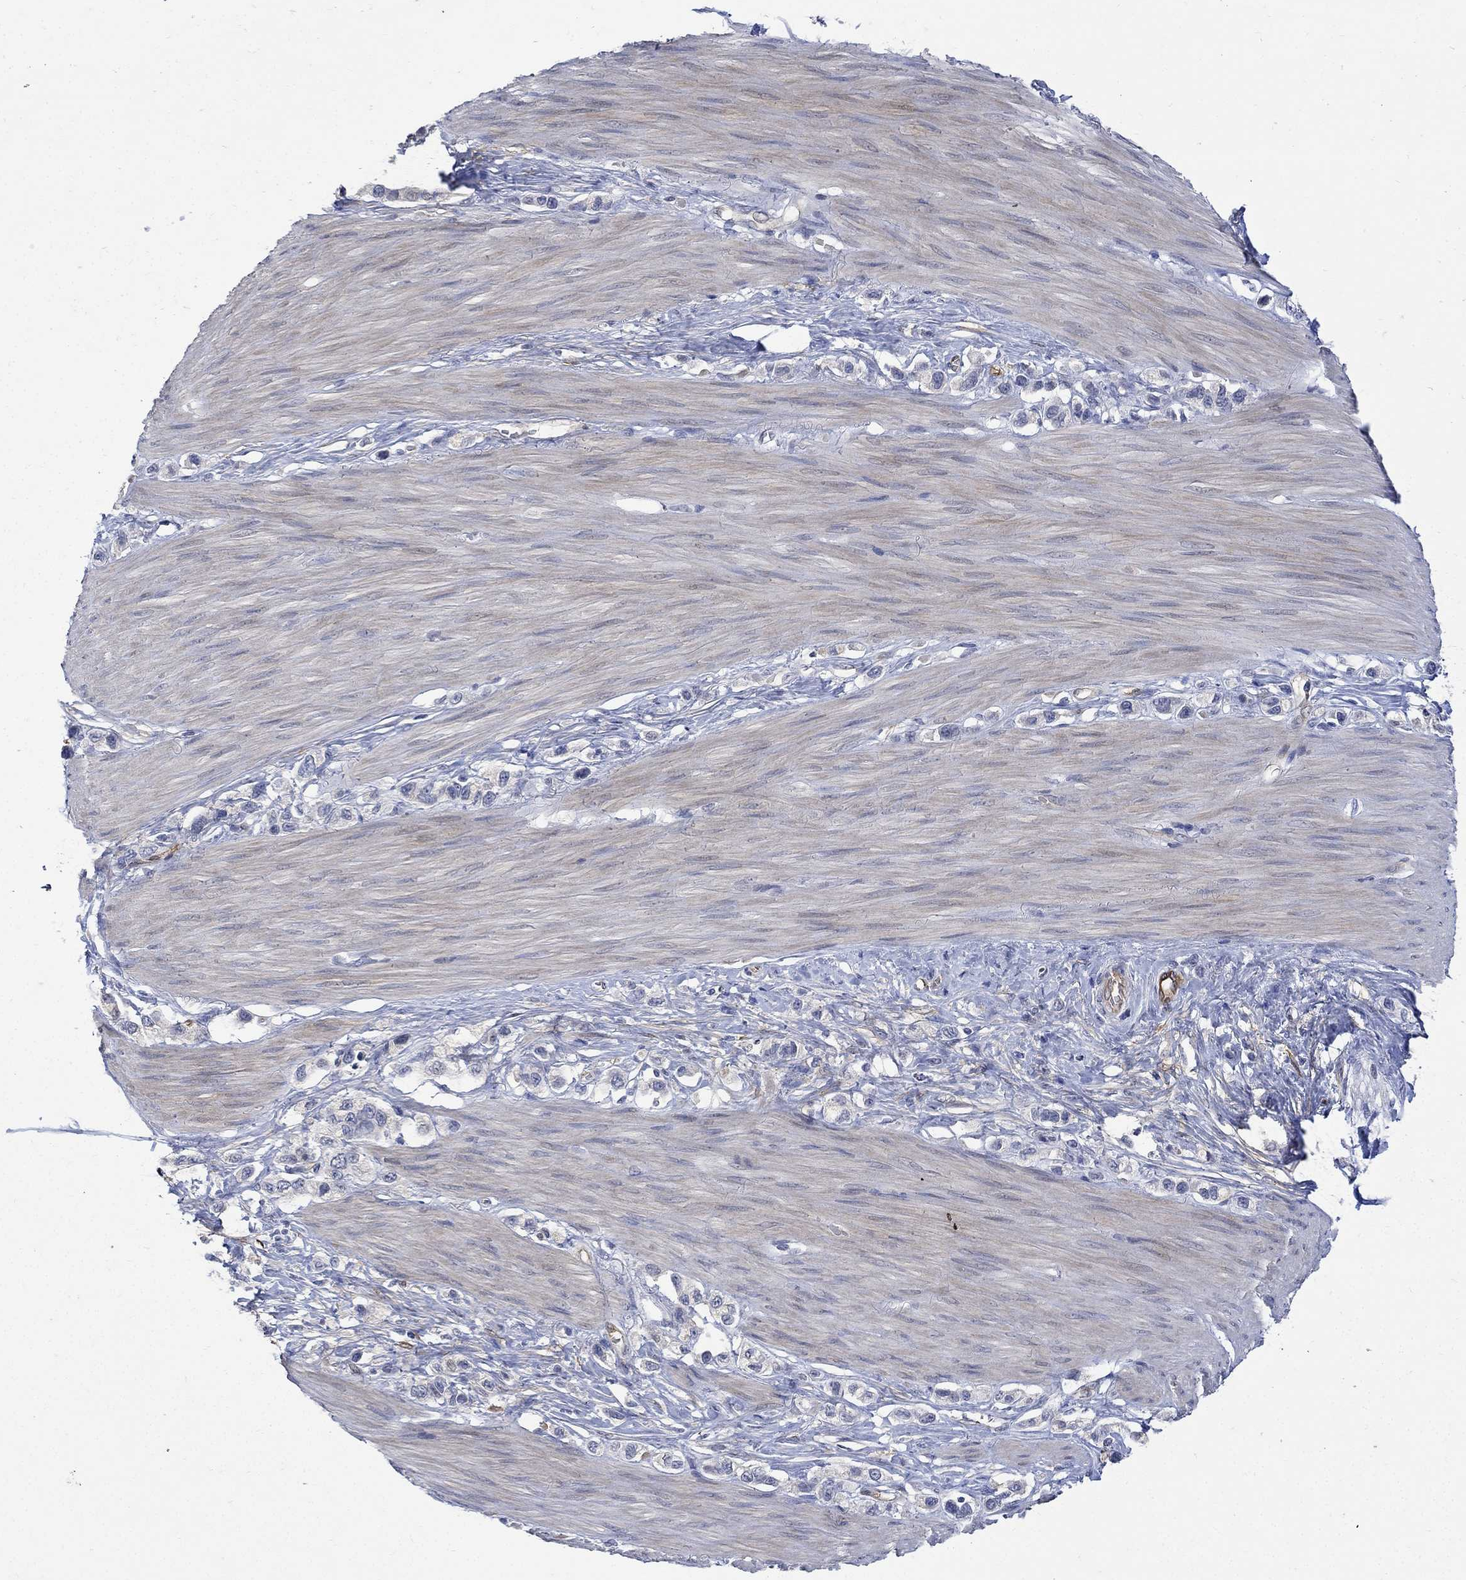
{"staining": {"intensity": "negative", "quantity": "none", "location": "none"}, "tissue": "stomach cancer", "cell_type": "Tumor cells", "image_type": "cancer", "snomed": [{"axis": "morphology", "description": "Normal tissue, NOS"}, {"axis": "morphology", "description": "Adenocarcinoma, NOS"}, {"axis": "morphology", "description": "Adenocarcinoma, High grade"}, {"axis": "topography", "description": "Stomach, upper"}, {"axis": "topography", "description": "Stomach"}], "caption": "Immunohistochemical staining of human stomach cancer (high-grade adenocarcinoma) shows no significant positivity in tumor cells.", "gene": "TGM2", "patient": {"sex": "female", "age": 65}}